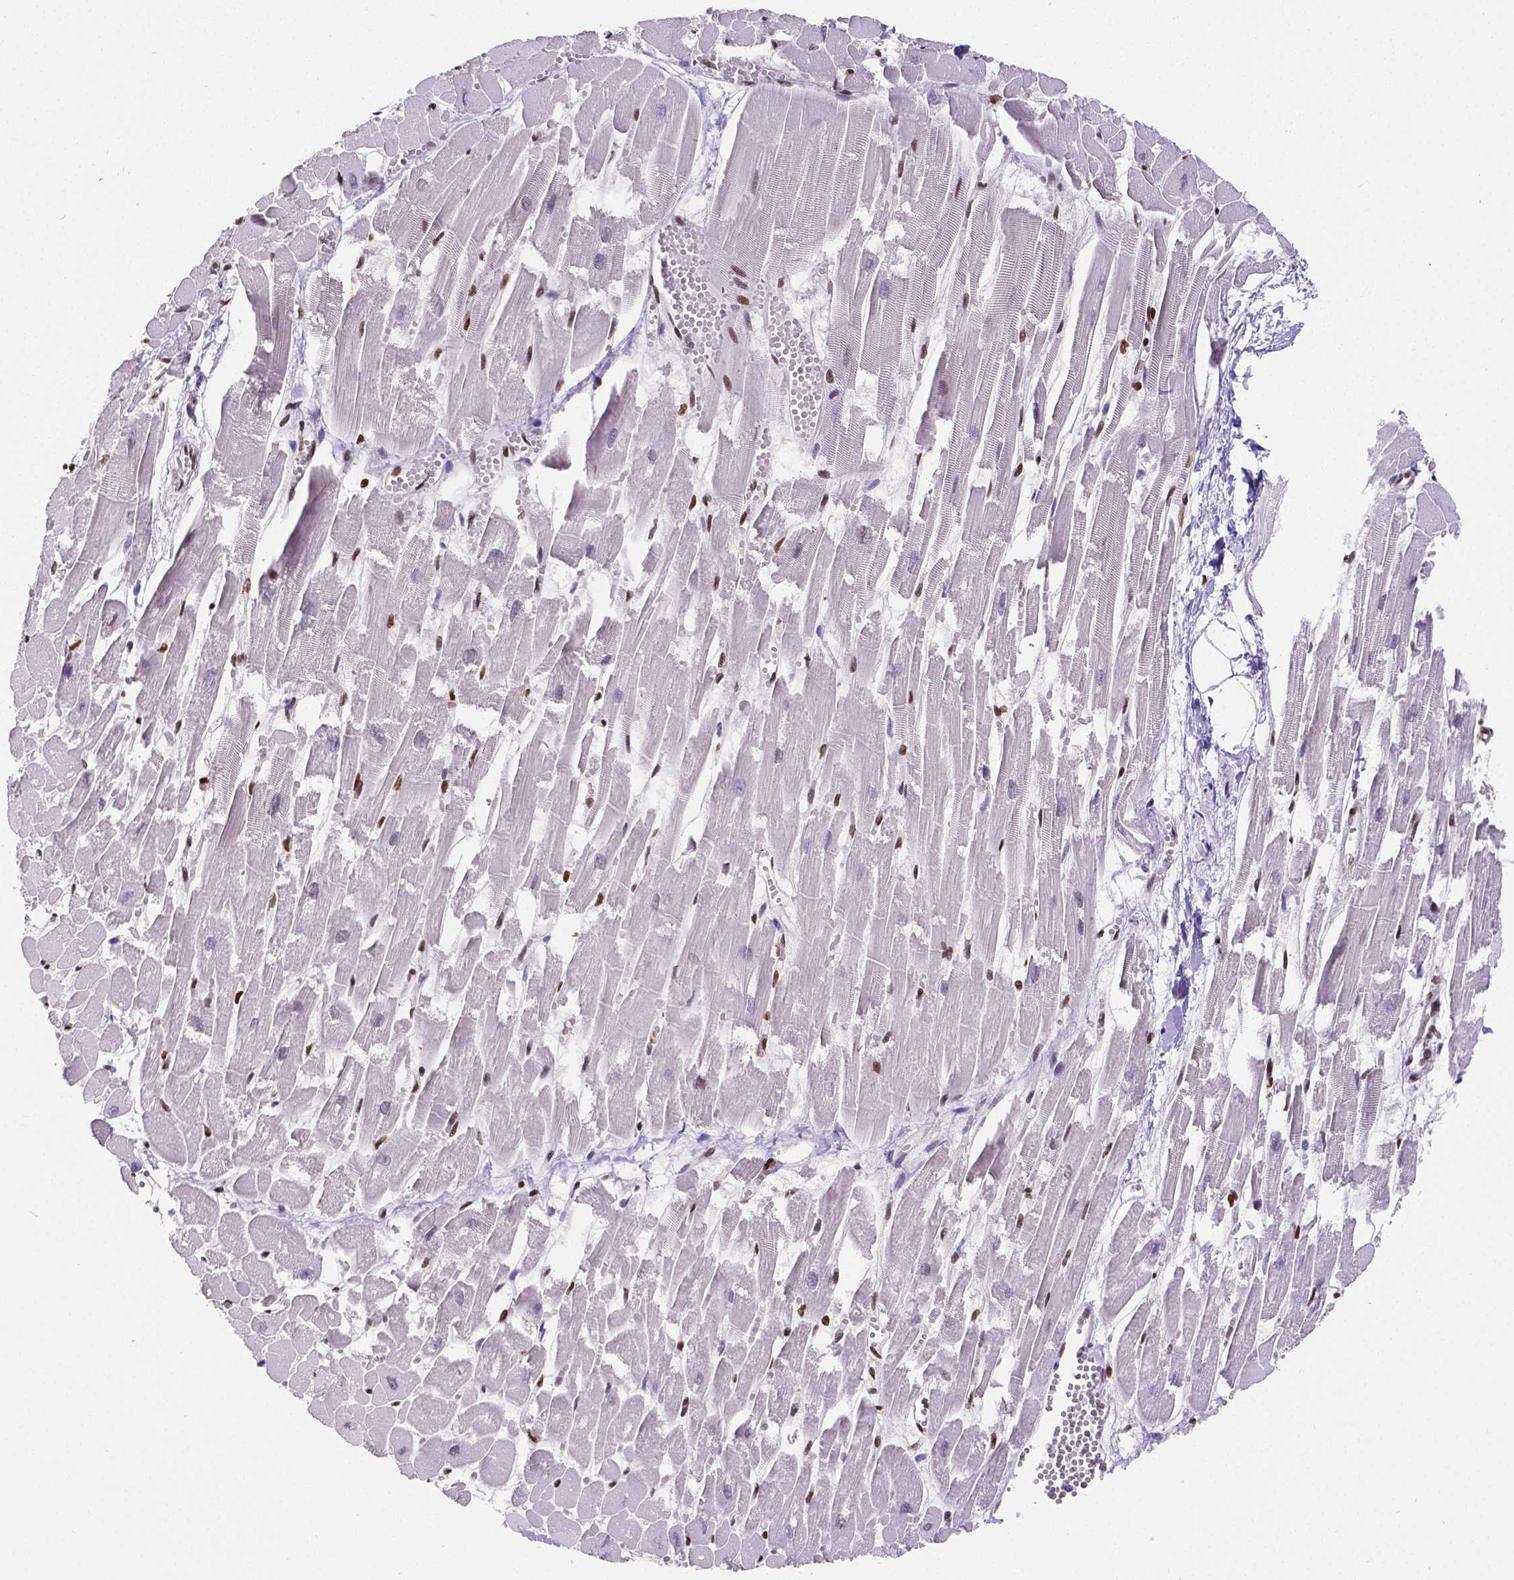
{"staining": {"intensity": "strong", "quantity": "25%-75%", "location": "nuclear"}, "tissue": "heart muscle", "cell_type": "Cardiomyocytes", "image_type": "normal", "snomed": [{"axis": "morphology", "description": "Normal tissue, NOS"}, {"axis": "topography", "description": "Heart"}], "caption": "Immunohistochemical staining of benign heart muscle demonstrates strong nuclear protein positivity in approximately 25%-75% of cardiomyocytes. The staining was performed using DAB (3,3'-diaminobenzidine) to visualize the protein expression in brown, while the nuclei were stained in blue with hematoxylin (Magnification: 20x).", "gene": "MEF2C", "patient": {"sex": "female", "age": 52}}